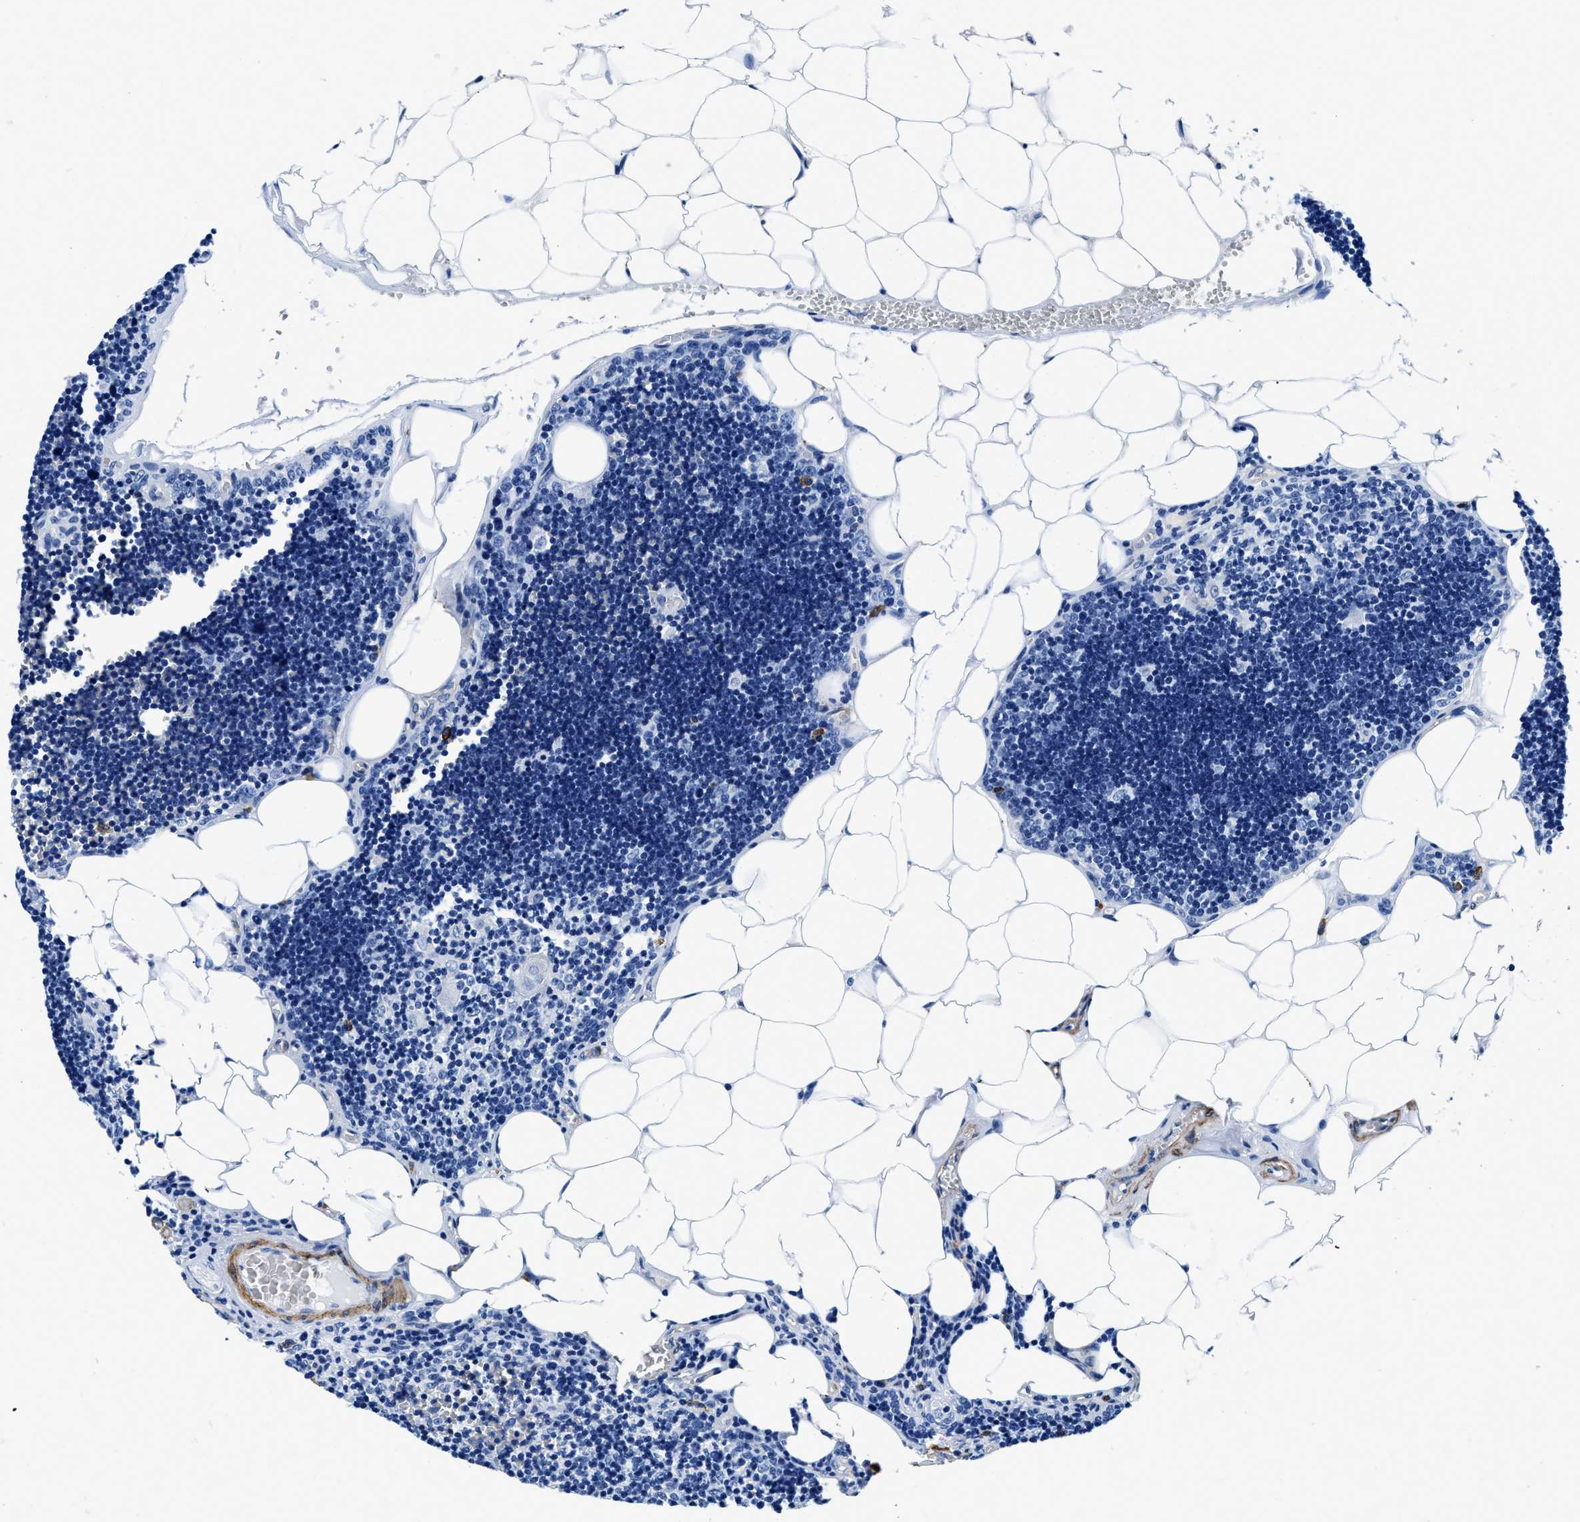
{"staining": {"intensity": "negative", "quantity": "none", "location": "none"}, "tissue": "lymph node", "cell_type": "Germinal center cells", "image_type": "normal", "snomed": [{"axis": "morphology", "description": "Normal tissue, NOS"}, {"axis": "topography", "description": "Lymph node"}], "caption": "This micrograph is of unremarkable lymph node stained with immunohistochemistry (IHC) to label a protein in brown with the nuclei are counter-stained blue. There is no staining in germinal center cells.", "gene": "TEX261", "patient": {"sex": "male", "age": 33}}